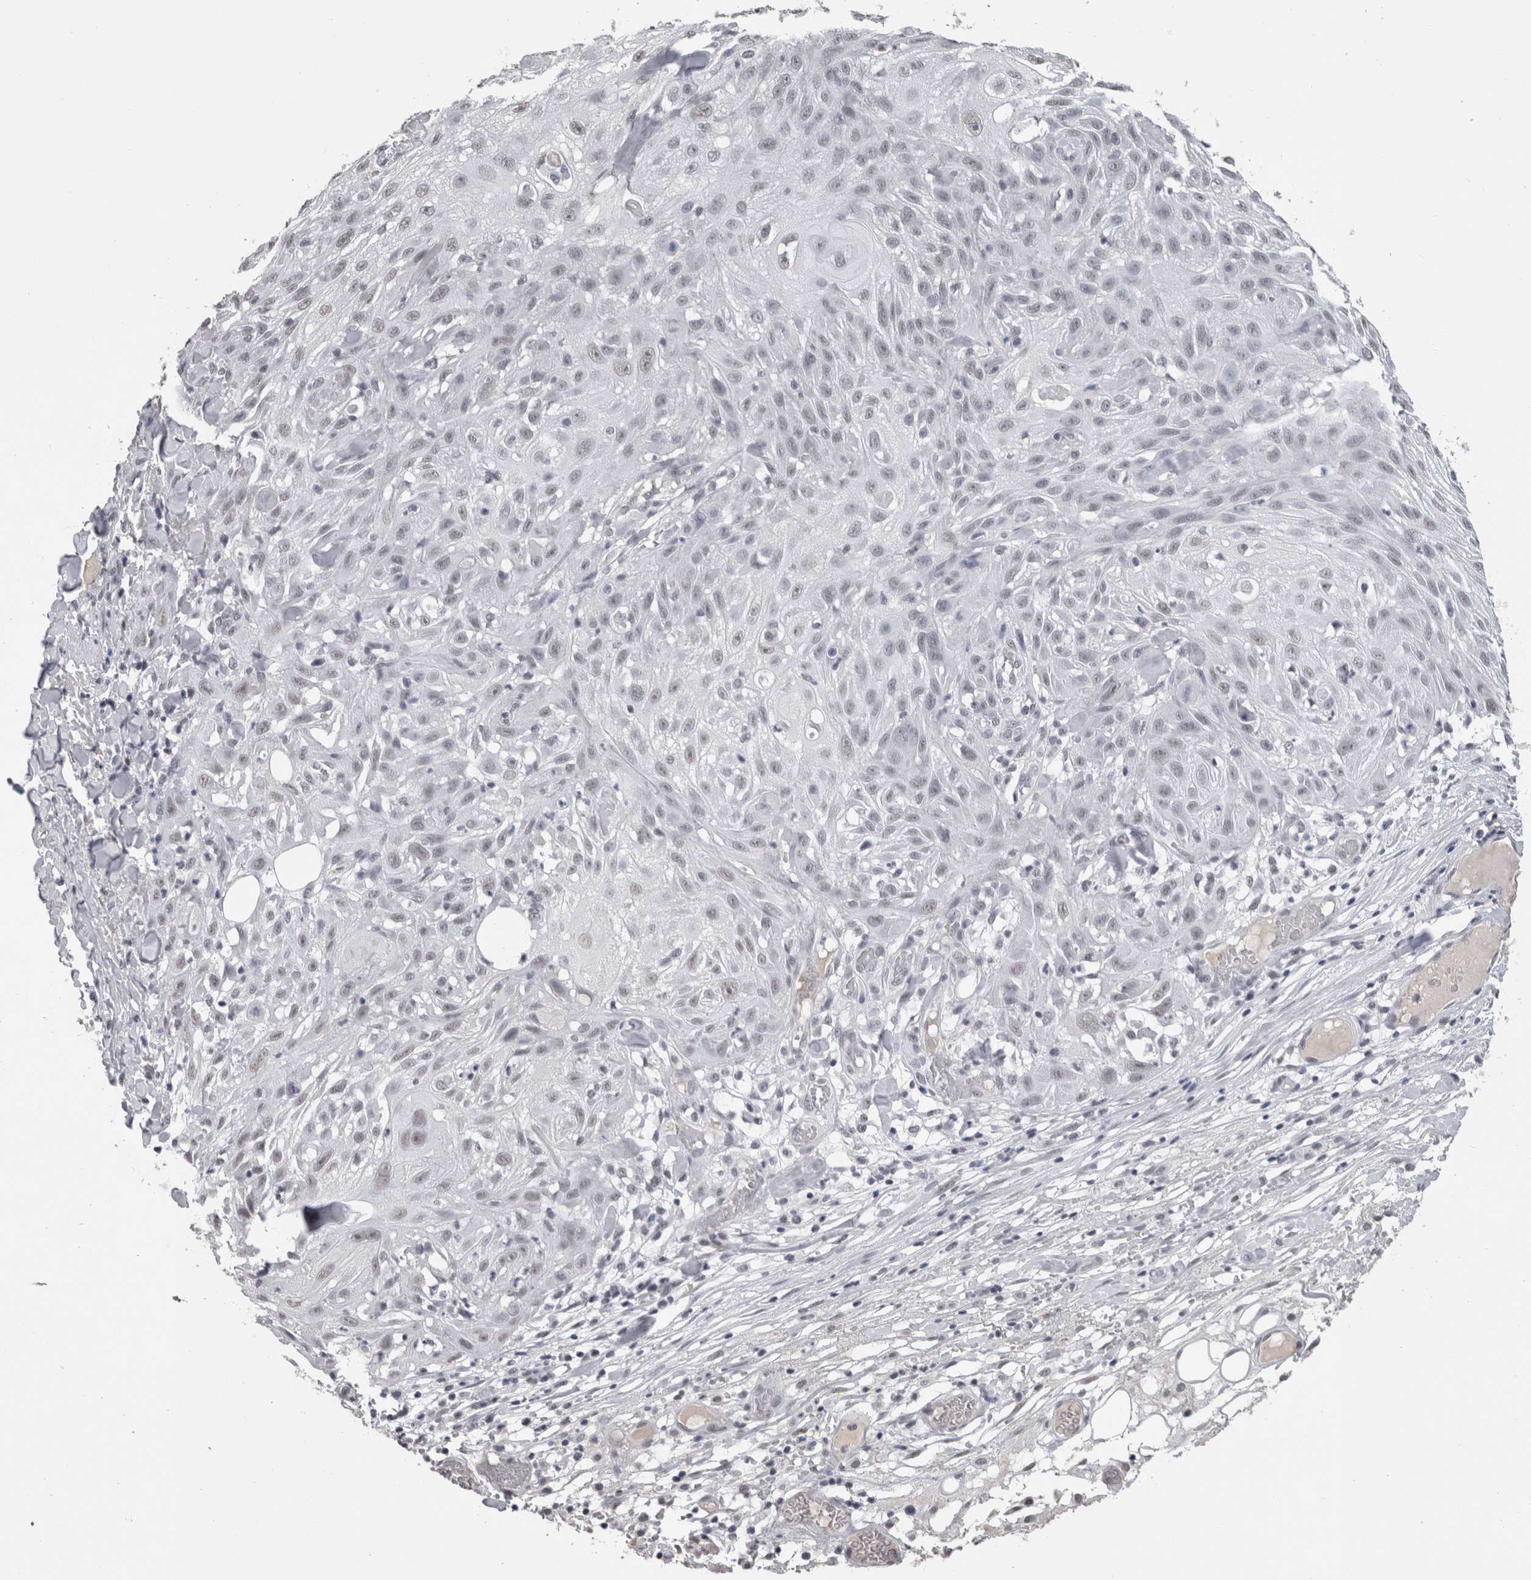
{"staining": {"intensity": "weak", "quantity": "25%-75%", "location": "nuclear"}, "tissue": "skin cancer", "cell_type": "Tumor cells", "image_type": "cancer", "snomed": [{"axis": "morphology", "description": "Squamous cell carcinoma, NOS"}, {"axis": "topography", "description": "Skin"}], "caption": "Human skin cancer (squamous cell carcinoma) stained with a brown dye shows weak nuclear positive positivity in approximately 25%-75% of tumor cells.", "gene": "DDX17", "patient": {"sex": "male", "age": 75}}